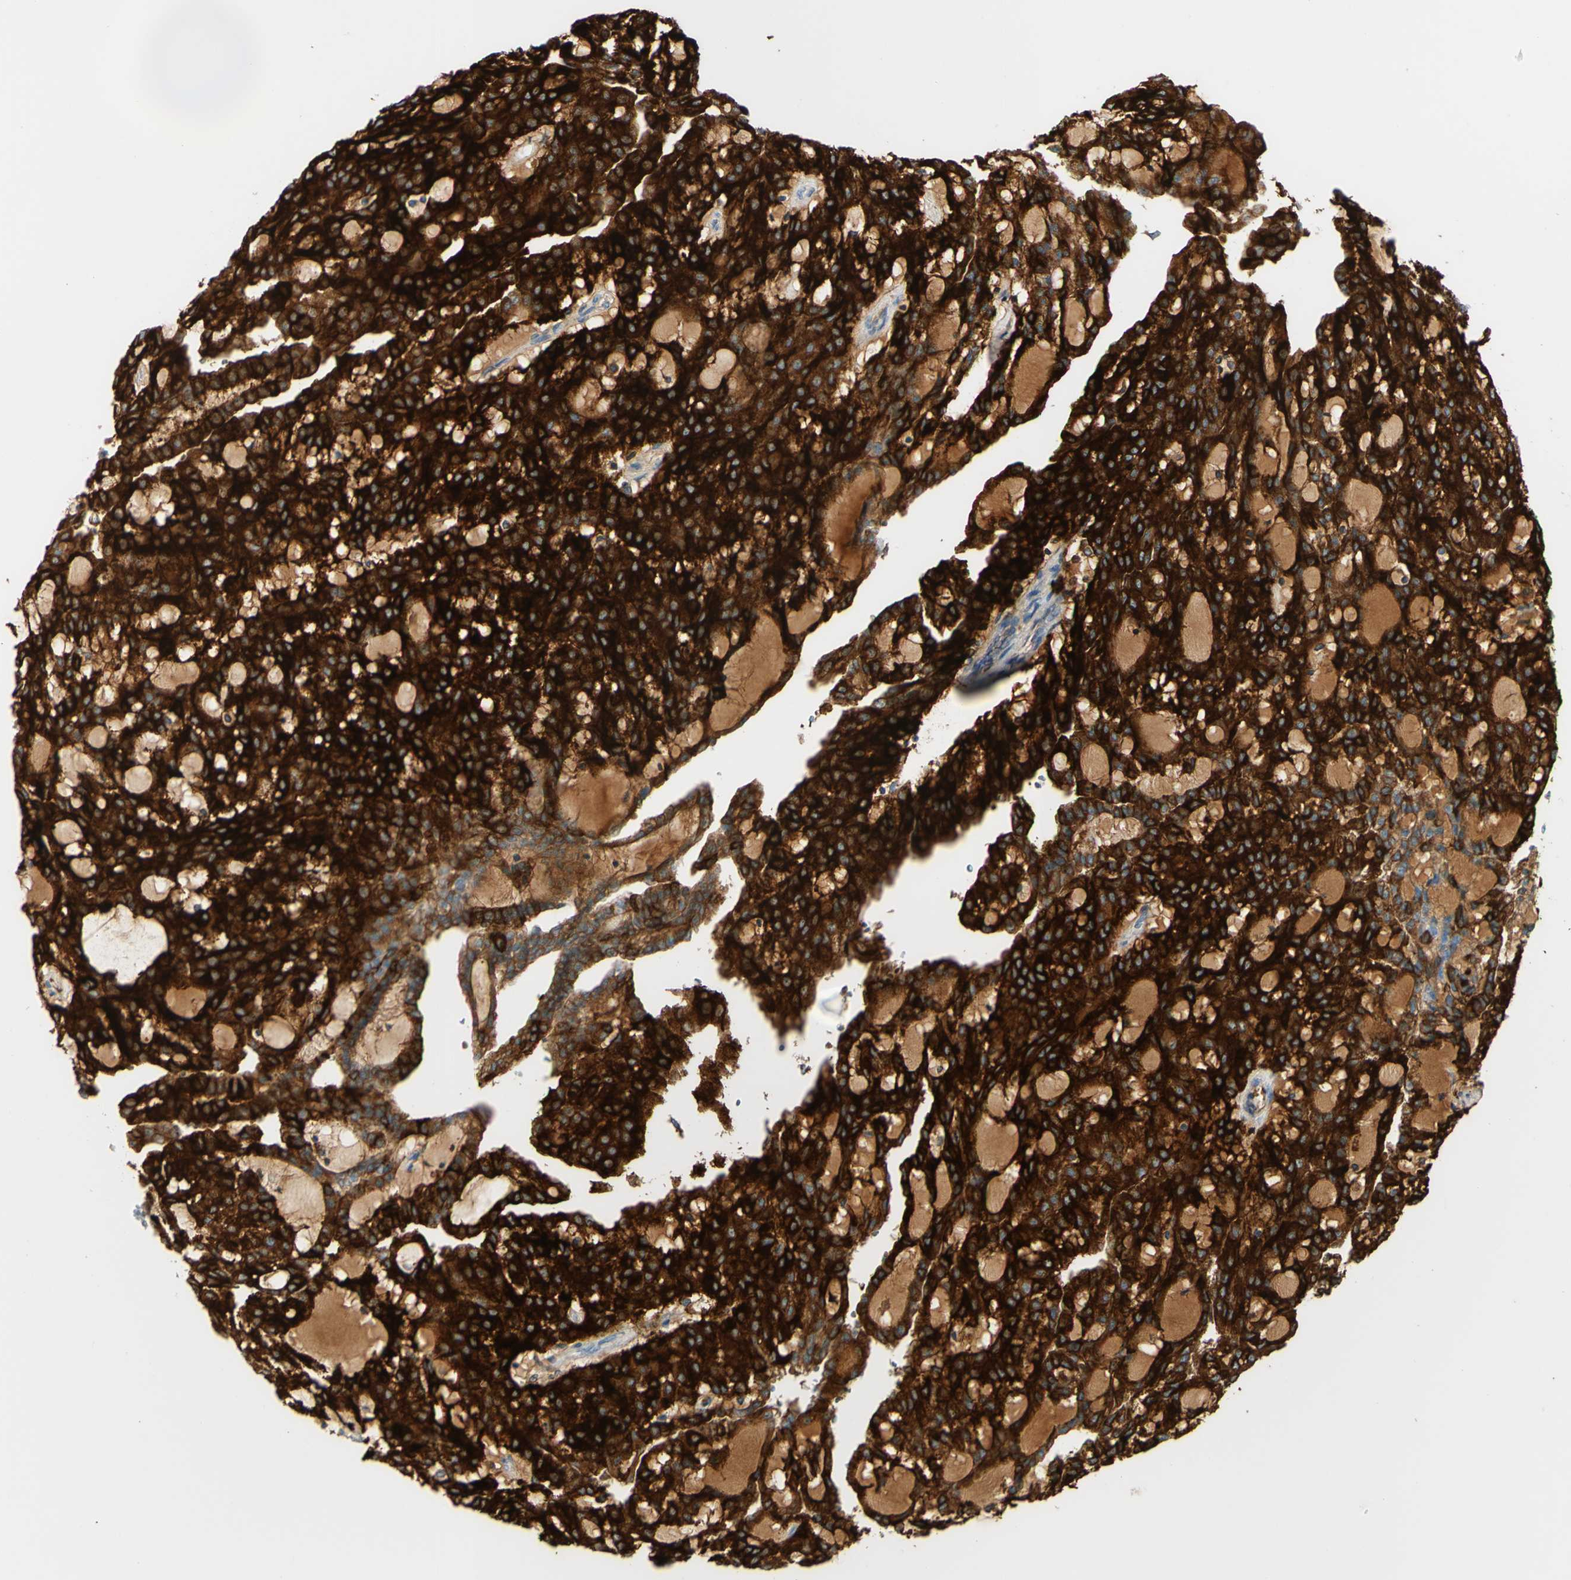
{"staining": {"intensity": "strong", "quantity": ">75%", "location": "cytoplasmic/membranous"}, "tissue": "renal cancer", "cell_type": "Tumor cells", "image_type": "cancer", "snomed": [{"axis": "morphology", "description": "Adenocarcinoma, NOS"}, {"axis": "topography", "description": "Kidney"}], "caption": "High-magnification brightfield microscopy of adenocarcinoma (renal) stained with DAB (brown) and counterstained with hematoxylin (blue). tumor cells exhibit strong cytoplasmic/membranous staining is present in about>75% of cells.", "gene": "PIGR", "patient": {"sex": "male", "age": 63}}